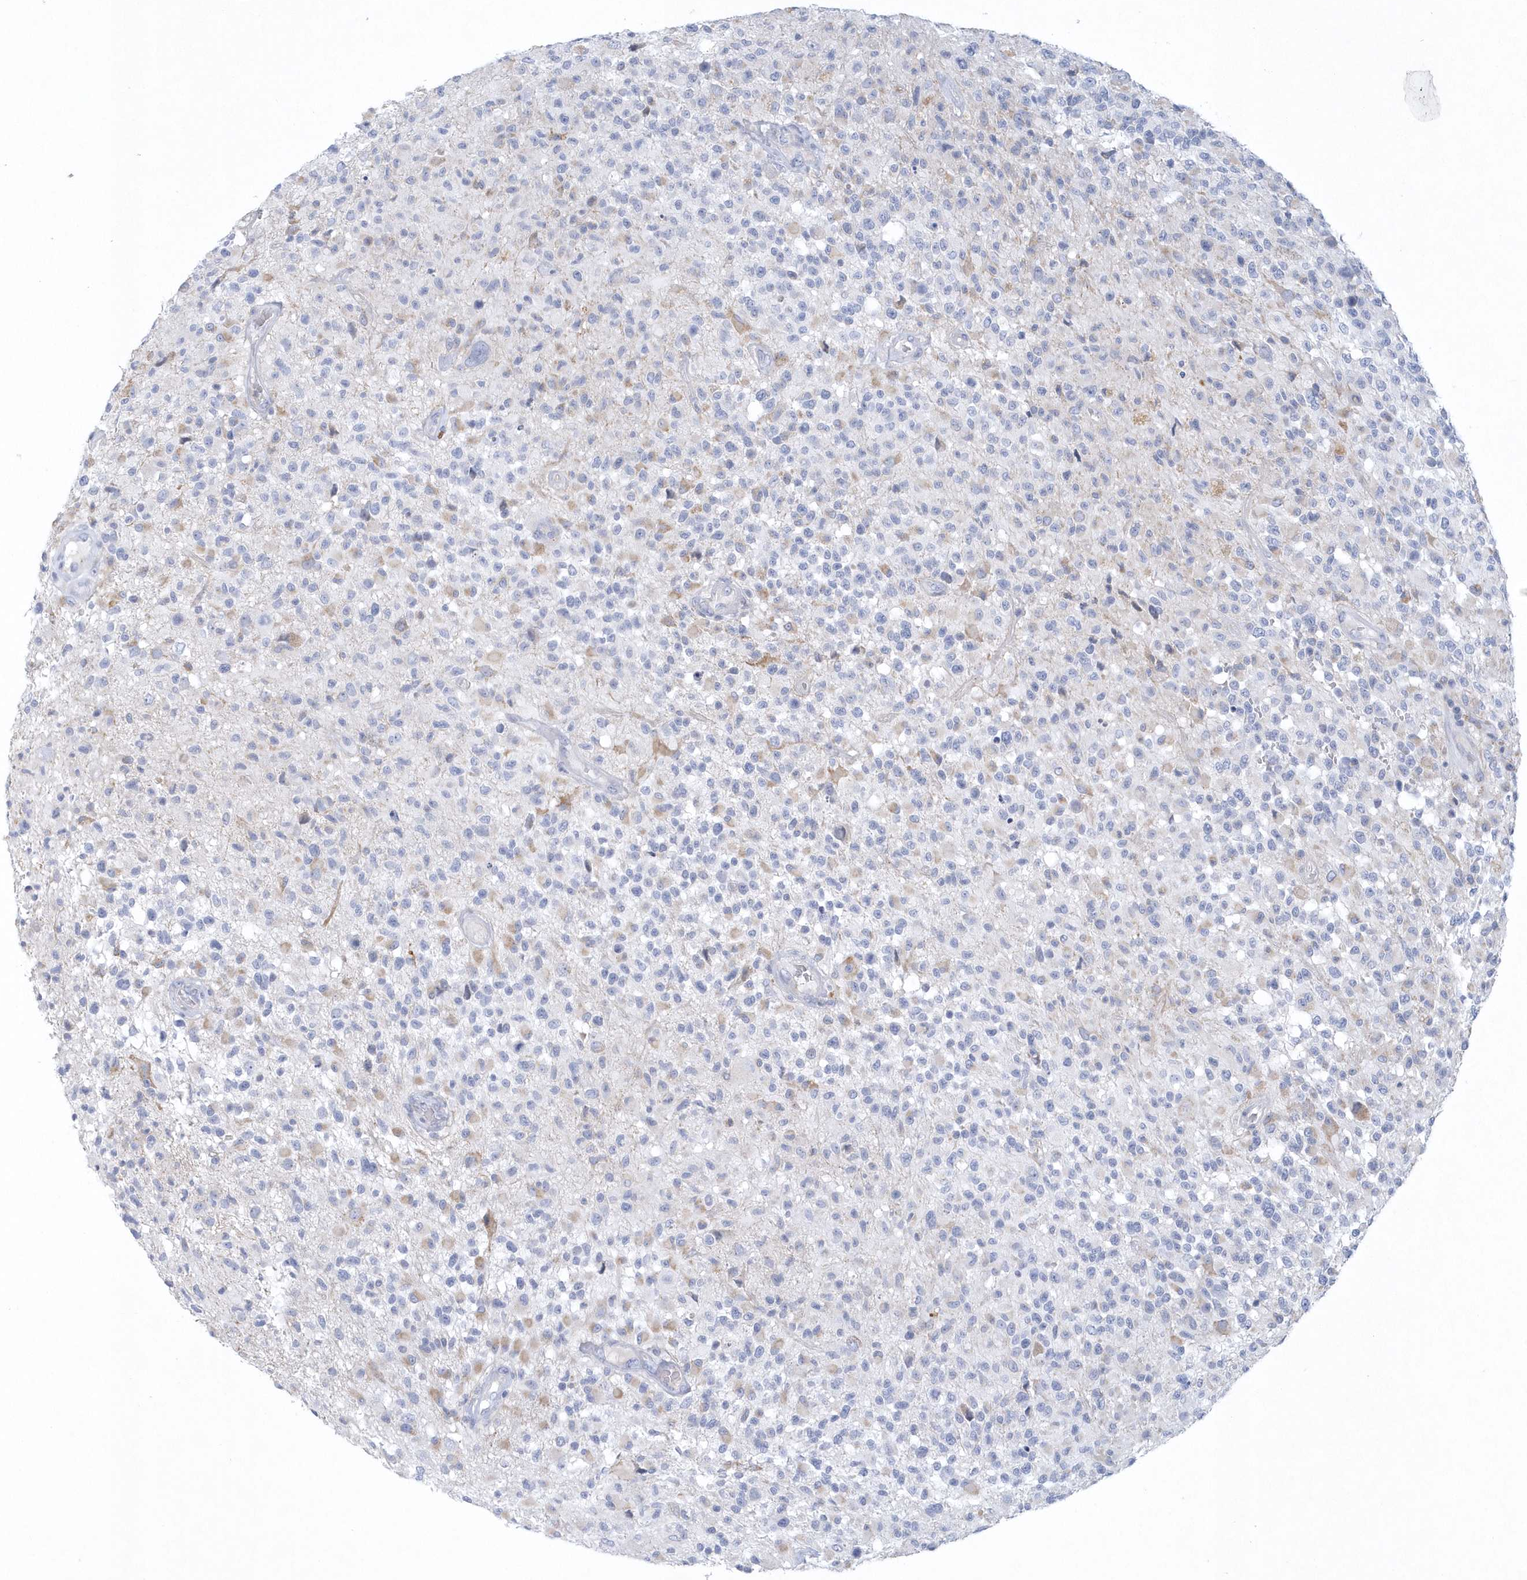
{"staining": {"intensity": "negative", "quantity": "none", "location": "none"}, "tissue": "glioma", "cell_type": "Tumor cells", "image_type": "cancer", "snomed": [{"axis": "morphology", "description": "Glioma, malignant, High grade"}, {"axis": "morphology", "description": "Glioblastoma, NOS"}, {"axis": "topography", "description": "Brain"}], "caption": "IHC photomicrograph of neoplastic tissue: glioblastoma stained with DAB shows no significant protein positivity in tumor cells. Brightfield microscopy of immunohistochemistry (IHC) stained with DAB (brown) and hematoxylin (blue), captured at high magnification.", "gene": "NIPAL1", "patient": {"sex": "male", "age": 60}}